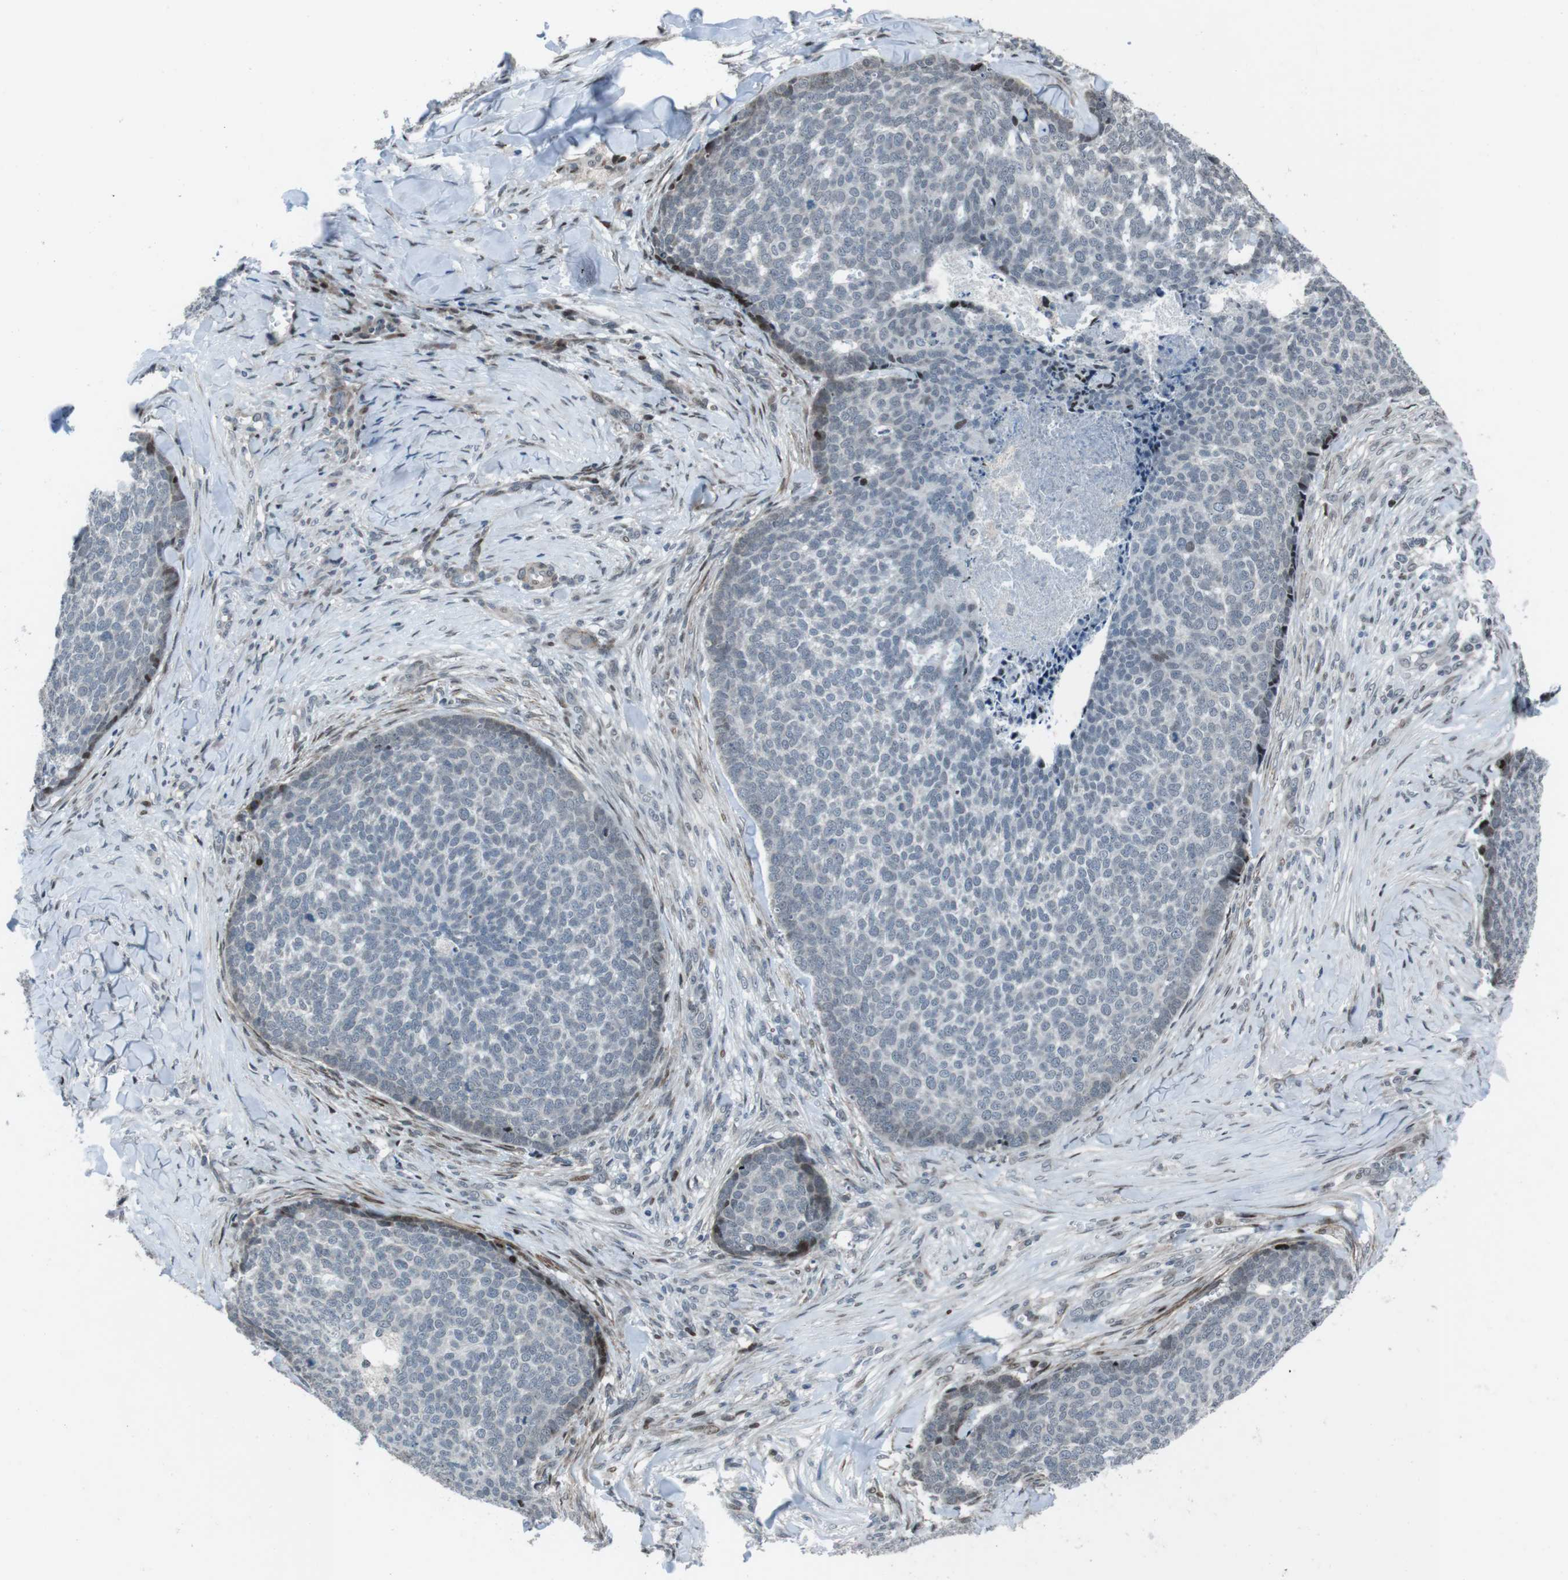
{"staining": {"intensity": "weak", "quantity": "<25%", "location": "cytoplasmic/membranous,nuclear"}, "tissue": "skin cancer", "cell_type": "Tumor cells", "image_type": "cancer", "snomed": [{"axis": "morphology", "description": "Basal cell carcinoma"}, {"axis": "topography", "description": "Skin"}], "caption": "Immunohistochemical staining of human skin cancer reveals no significant positivity in tumor cells.", "gene": "PBRM1", "patient": {"sex": "male", "age": 84}}